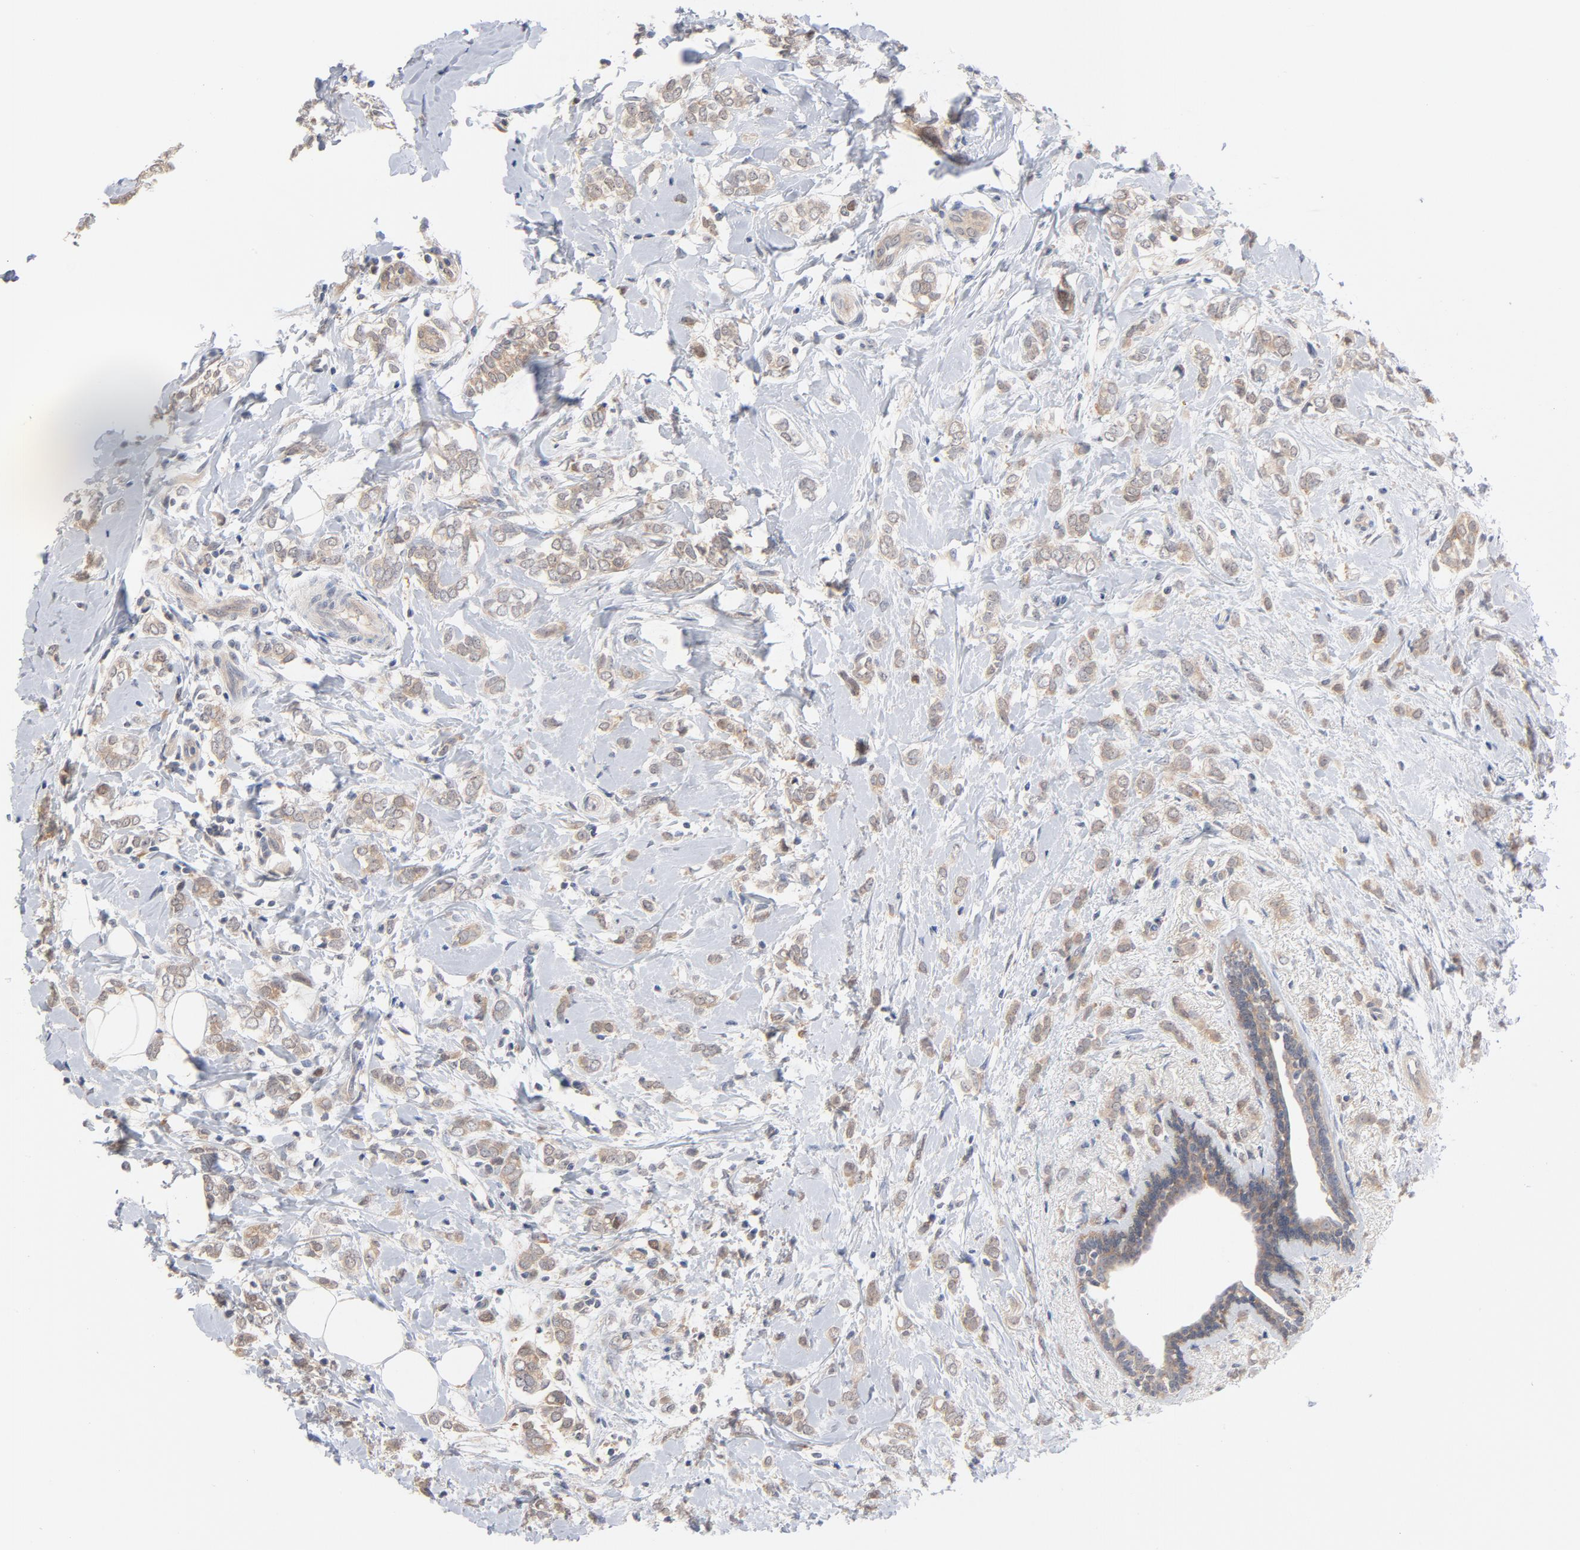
{"staining": {"intensity": "weak", "quantity": ">75%", "location": "cytoplasmic/membranous"}, "tissue": "breast cancer", "cell_type": "Tumor cells", "image_type": "cancer", "snomed": [{"axis": "morphology", "description": "Normal tissue, NOS"}, {"axis": "morphology", "description": "Lobular carcinoma"}, {"axis": "topography", "description": "Breast"}], "caption": "Lobular carcinoma (breast) was stained to show a protein in brown. There is low levels of weak cytoplasmic/membranous positivity in approximately >75% of tumor cells.", "gene": "UBL4A", "patient": {"sex": "female", "age": 47}}